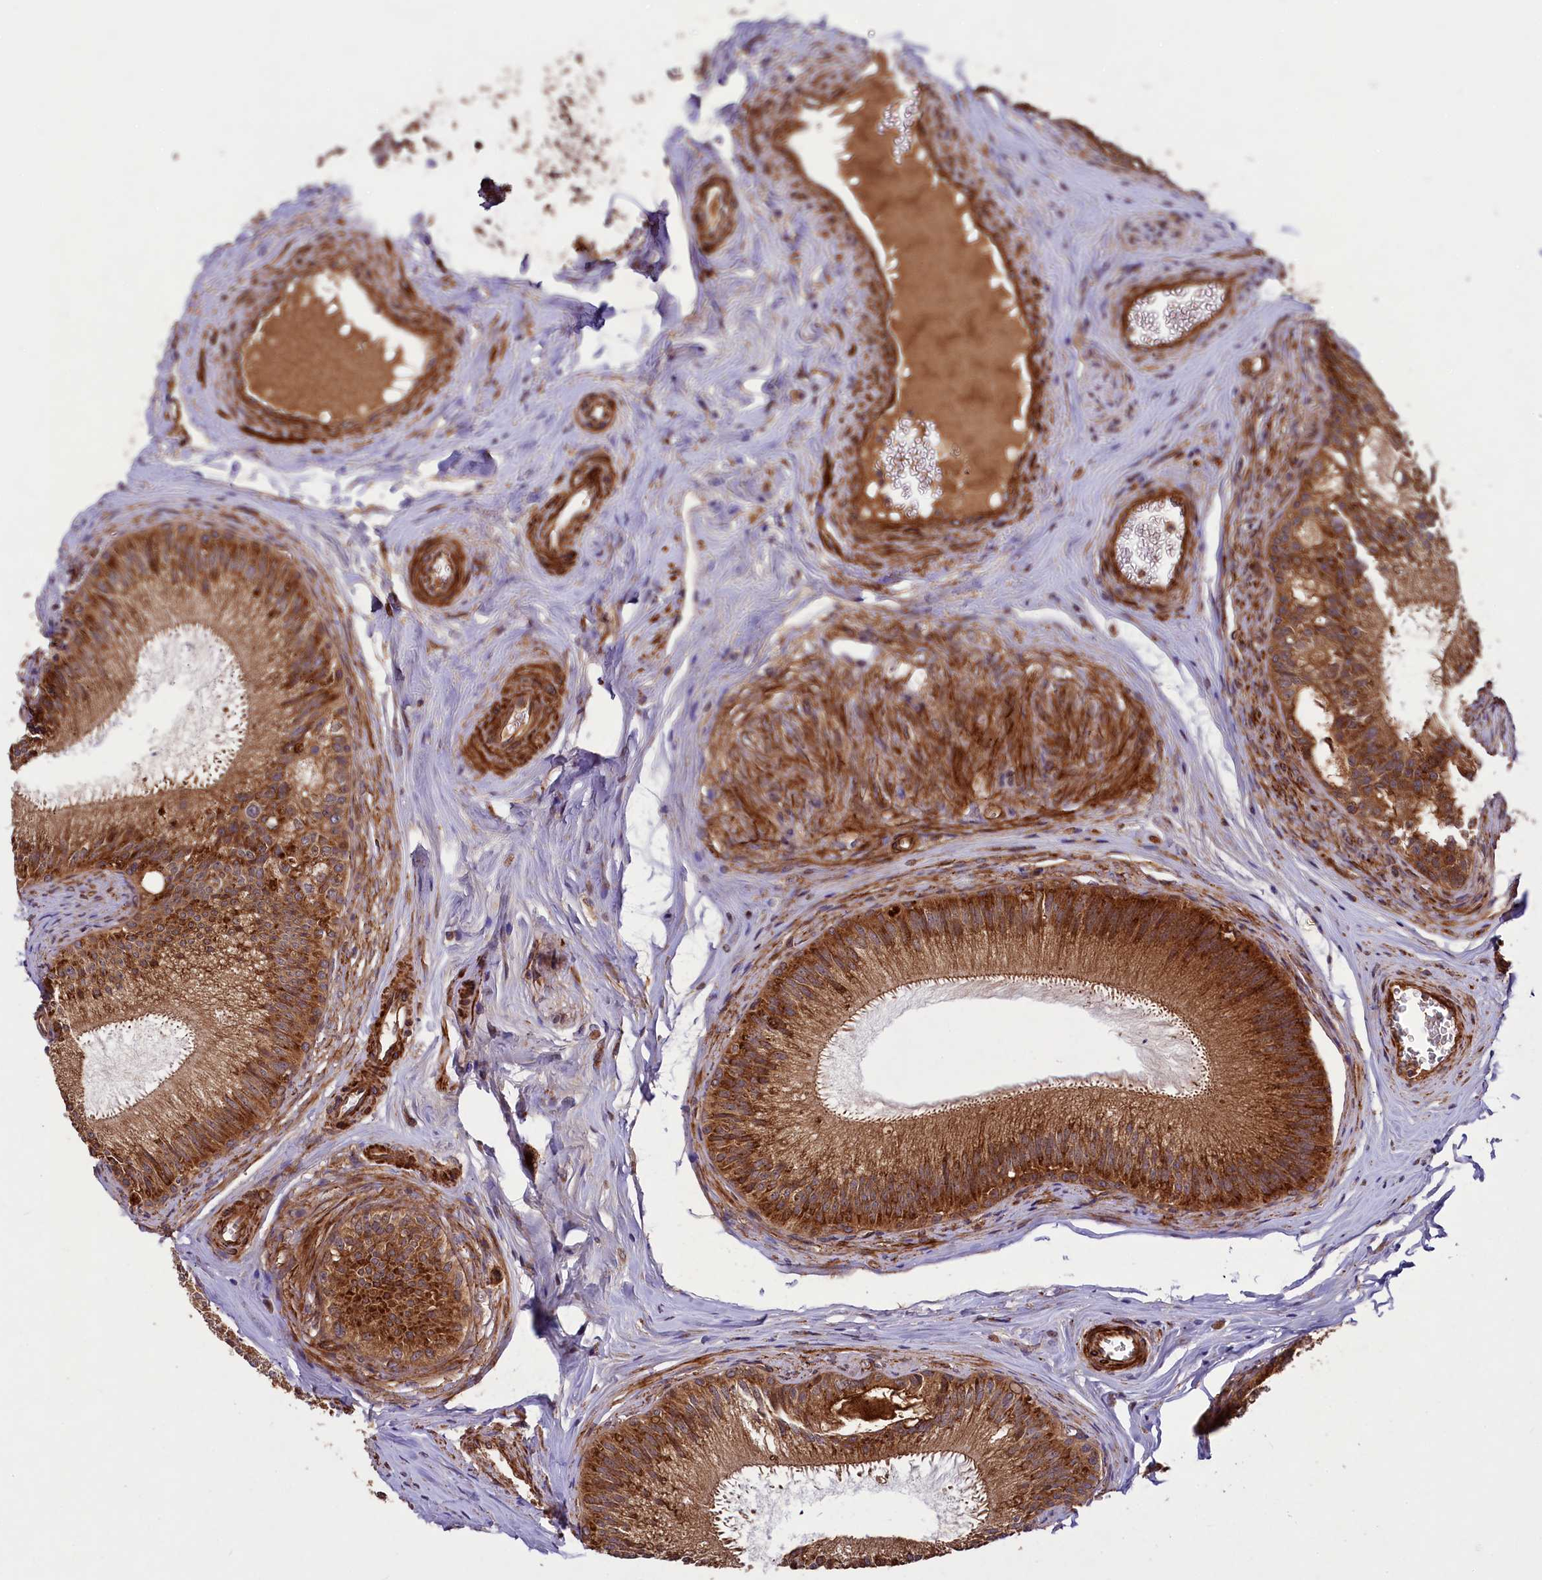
{"staining": {"intensity": "strong", "quantity": ">75%", "location": "cytoplasmic/membranous"}, "tissue": "epididymis", "cell_type": "Glandular cells", "image_type": "normal", "snomed": [{"axis": "morphology", "description": "Normal tissue, NOS"}, {"axis": "topography", "description": "Epididymis"}], "caption": "IHC staining of benign epididymis, which shows high levels of strong cytoplasmic/membranous staining in approximately >75% of glandular cells indicating strong cytoplasmic/membranous protein expression. The staining was performed using DAB (brown) for protein detection and nuclei were counterstained in hematoxylin (blue).", "gene": "CCDC102A", "patient": {"sex": "male", "age": 46}}